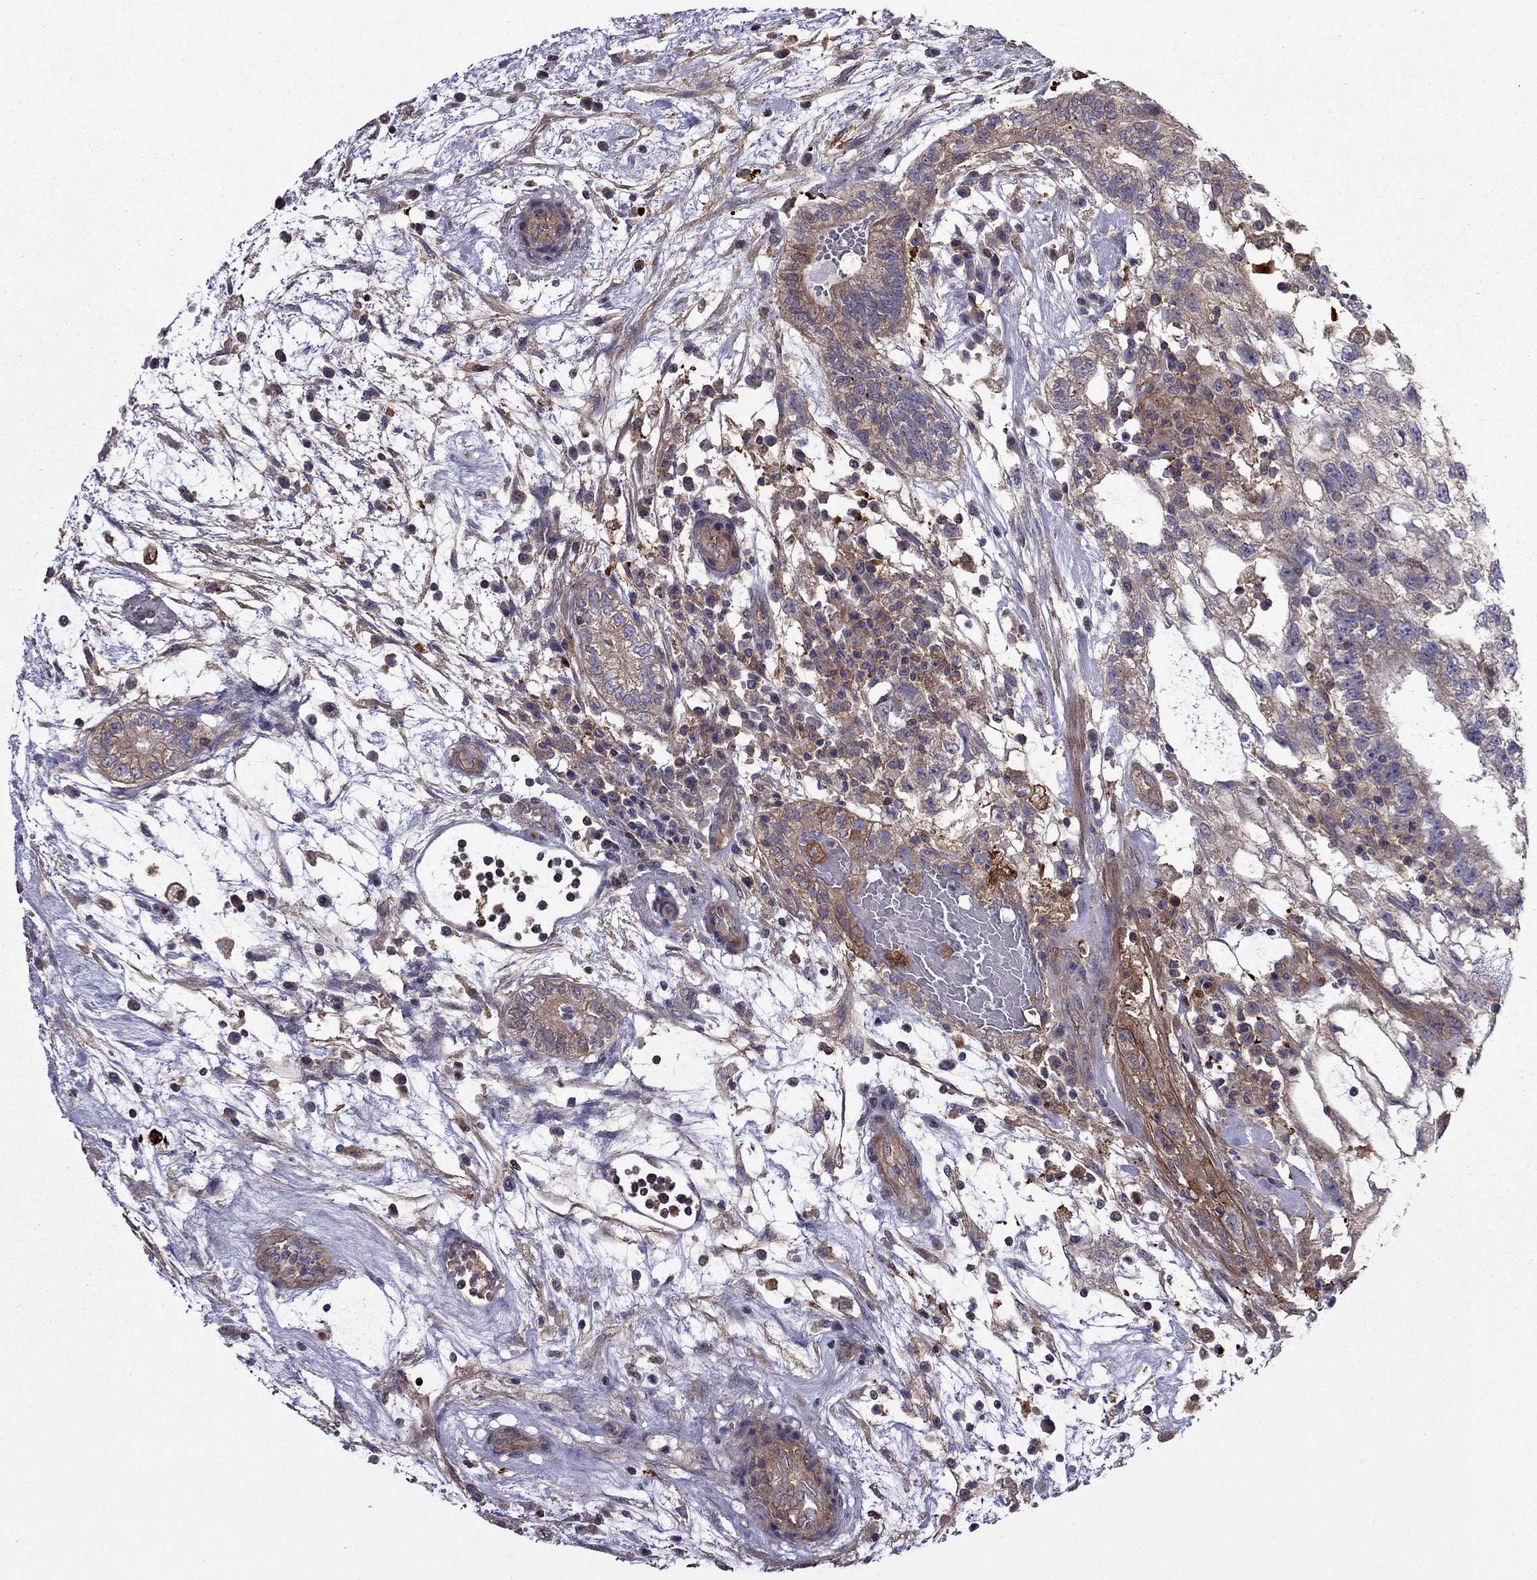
{"staining": {"intensity": "moderate", "quantity": "<25%", "location": "cytoplasmic/membranous"}, "tissue": "testis cancer", "cell_type": "Tumor cells", "image_type": "cancer", "snomed": [{"axis": "morphology", "description": "Normal tissue, NOS"}, {"axis": "morphology", "description": "Carcinoma, Embryonal, NOS"}, {"axis": "topography", "description": "Testis"}, {"axis": "topography", "description": "Epididymis"}], "caption": "Brown immunohistochemical staining in testis cancer (embryonal carcinoma) demonstrates moderate cytoplasmic/membranous staining in approximately <25% of tumor cells.", "gene": "ITGB1", "patient": {"sex": "male", "age": 32}}